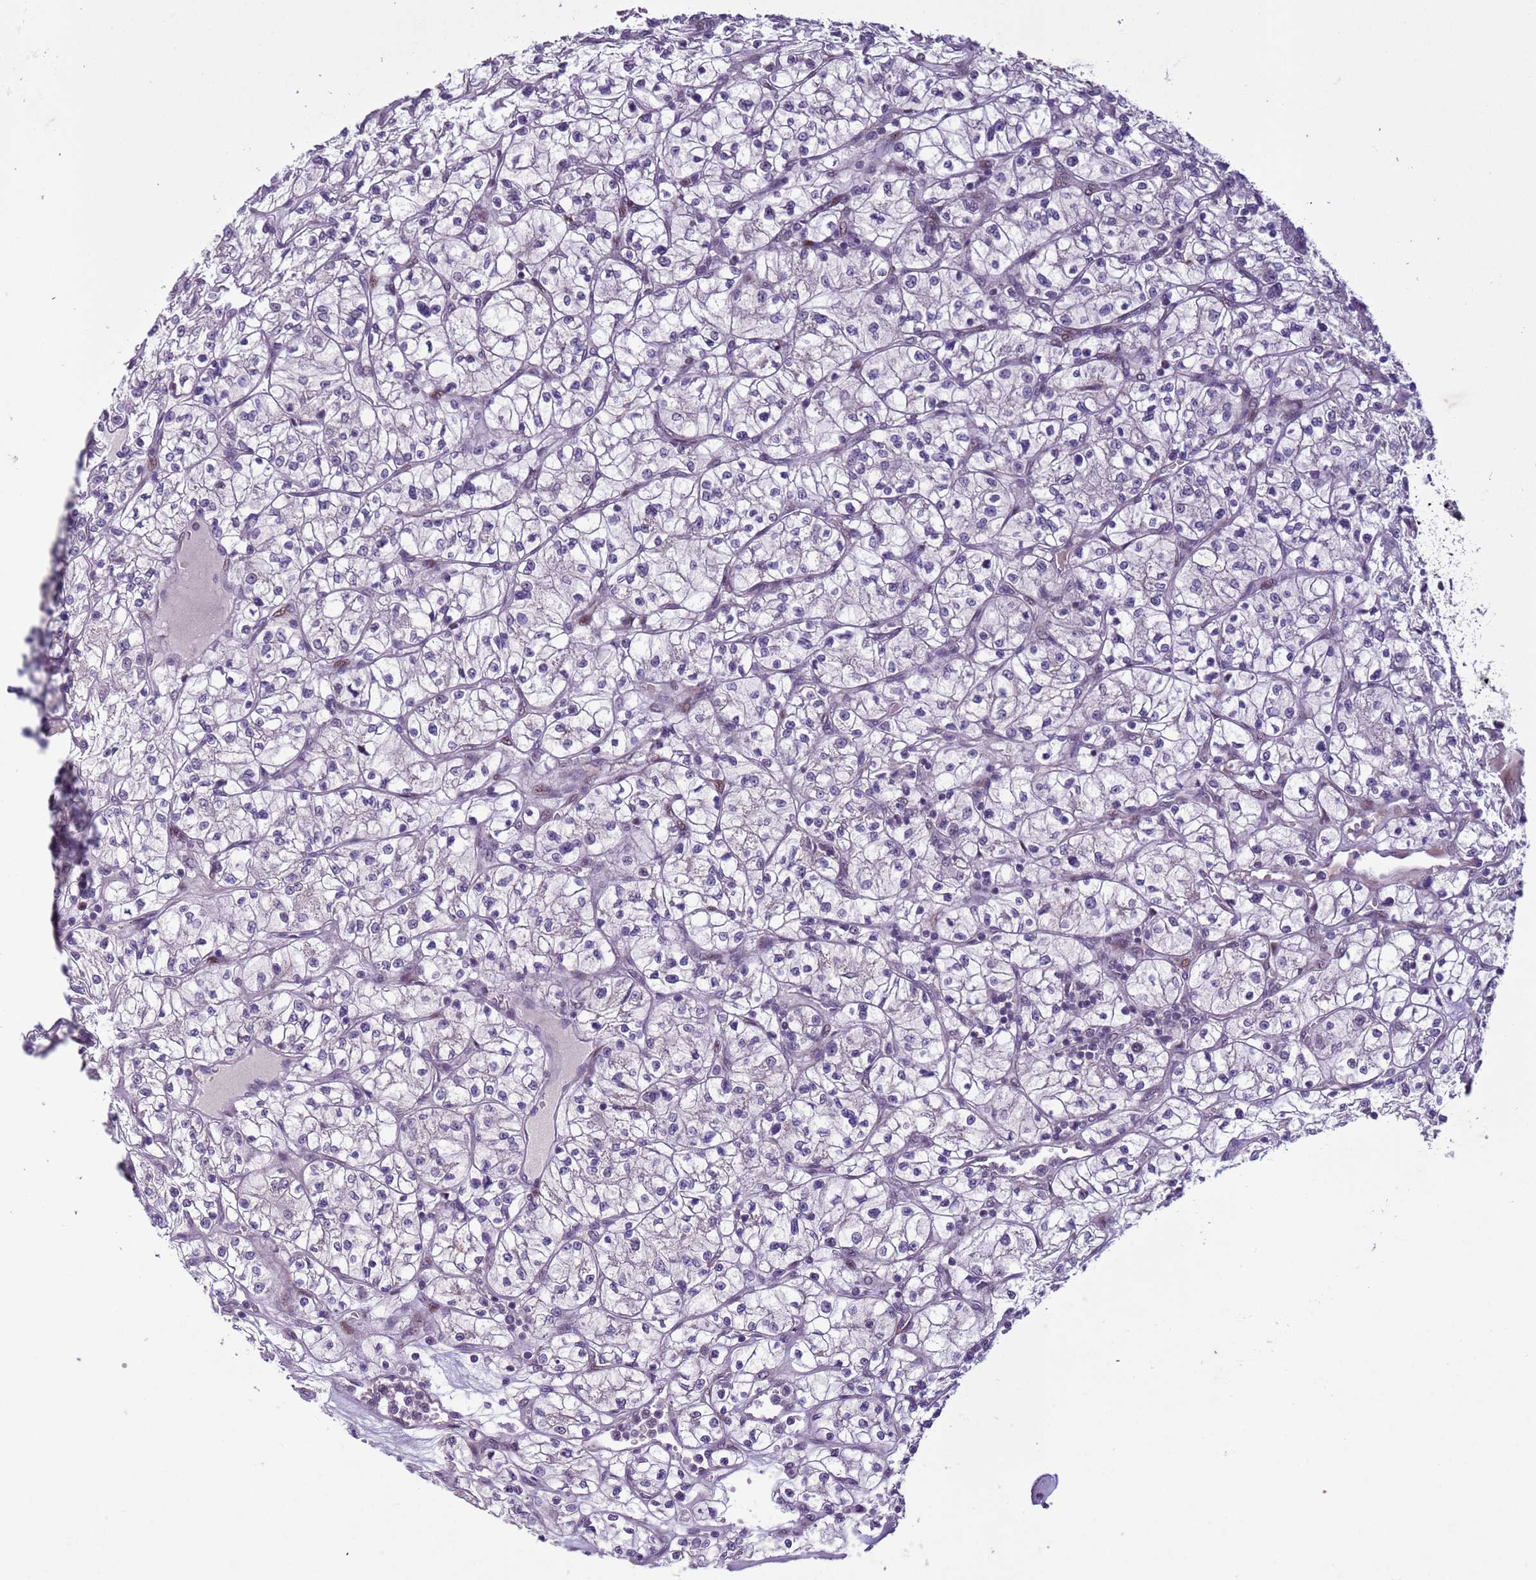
{"staining": {"intensity": "negative", "quantity": "none", "location": "none"}, "tissue": "renal cancer", "cell_type": "Tumor cells", "image_type": "cancer", "snomed": [{"axis": "morphology", "description": "Adenocarcinoma, NOS"}, {"axis": "topography", "description": "Kidney"}], "caption": "The photomicrograph reveals no staining of tumor cells in adenocarcinoma (renal).", "gene": "SHC3", "patient": {"sex": "female", "age": 64}}